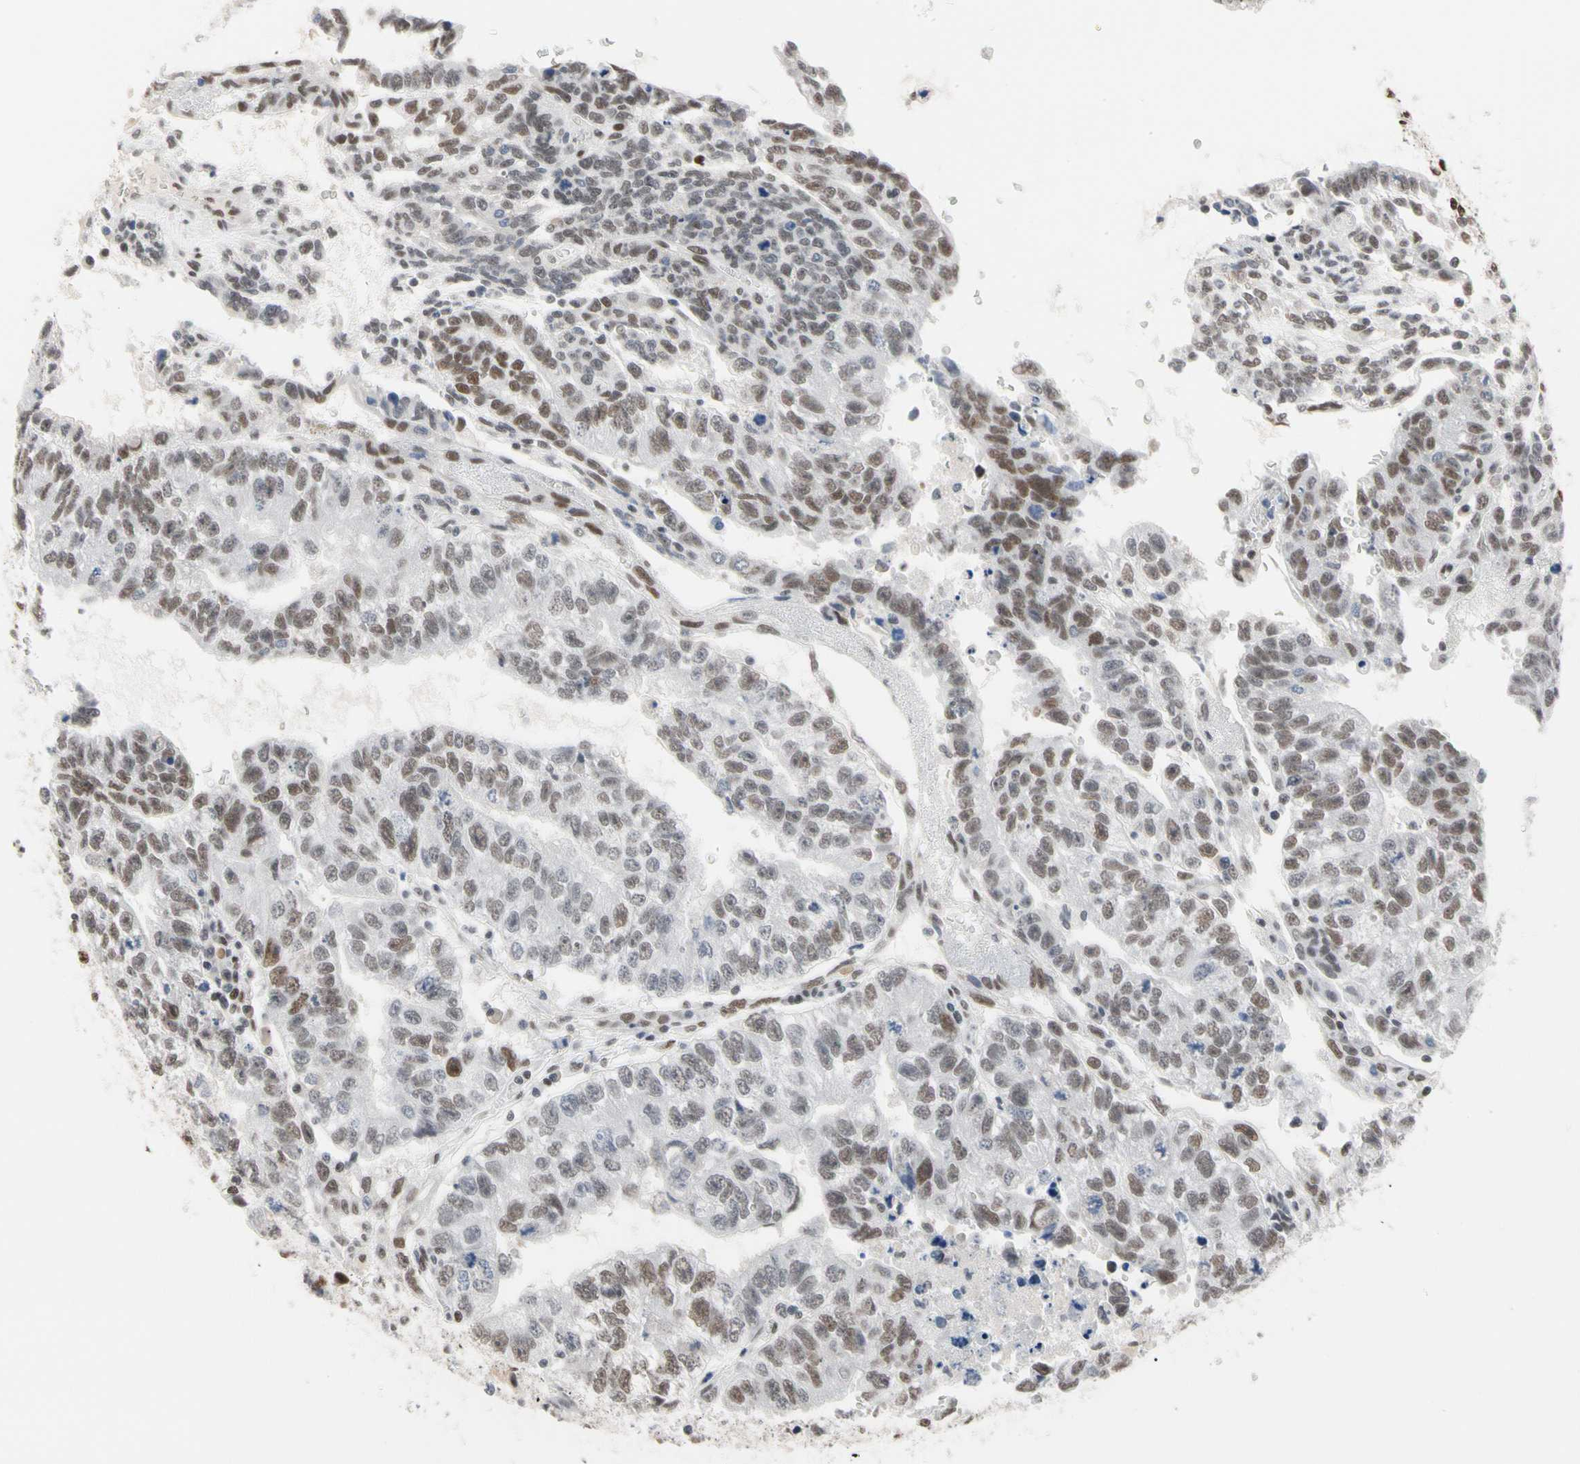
{"staining": {"intensity": "moderate", "quantity": "25%-75%", "location": "nuclear"}, "tissue": "testis cancer", "cell_type": "Tumor cells", "image_type": "cancer", "snomed": [{"axis": "morphology", "description": "Seminoma, NOS"}, {"axis": "morphology", "description": "Carcinoma, Embryonal, NOS"}, {"axis": "topography", "description": "Testis"}], "caption": "Protein staining of testis cancer (seminoma) tissue reveals moderate nuclear staining in about 25%-75% of tumor cells. (DAB (3,3'-diaminobenzidine) IHC with brightfield microscopy, high magnification).", "gene": "FAM98B", "patient": {"sex": "male", "age": 52}}